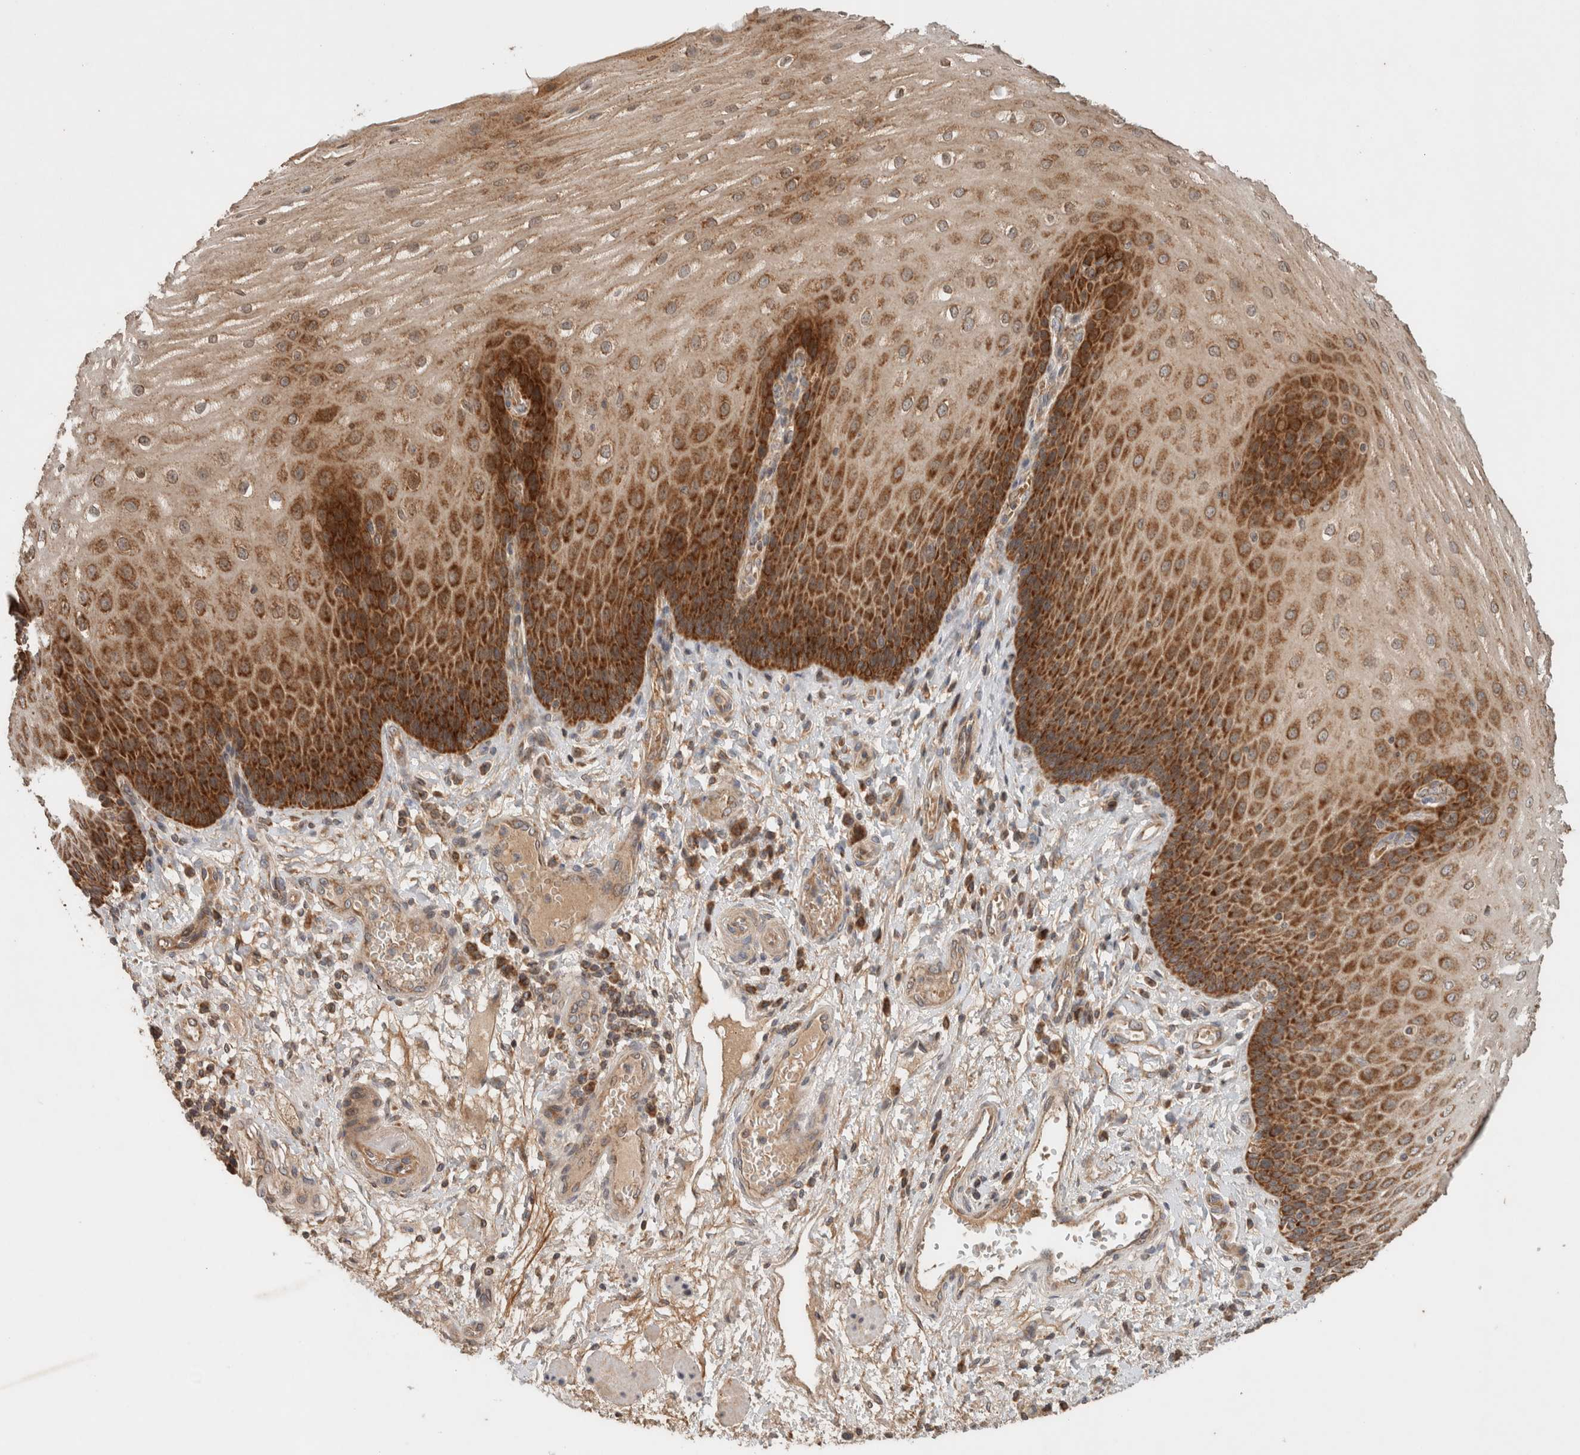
{"staining": {"intensity": "strong", "quantity": ">75%", "location": "cytoplasmic/membranous"}, "tissue": "esophagus", "cell_type": "Squamous epithelial cells", "image_type": "normal", "snomed": [{"axis": "morphology", "description": "Normal tissue, NOS"}, {"axis": "topography", "description": "Esophagus"}], "caption": "Immunohistochemistry (IHC) histopathology image of benign esophagus: human esophagus stained using immunohistochemistry demonstrates high levels of strong protein expression localized specifically in the cytoplasmic/membranous of squamous epithelial cells, appearing as a cytoplasmic/membranous brown color.", "gene": "EIF2B3", "patient": {"sex": "male", "age": 54}}